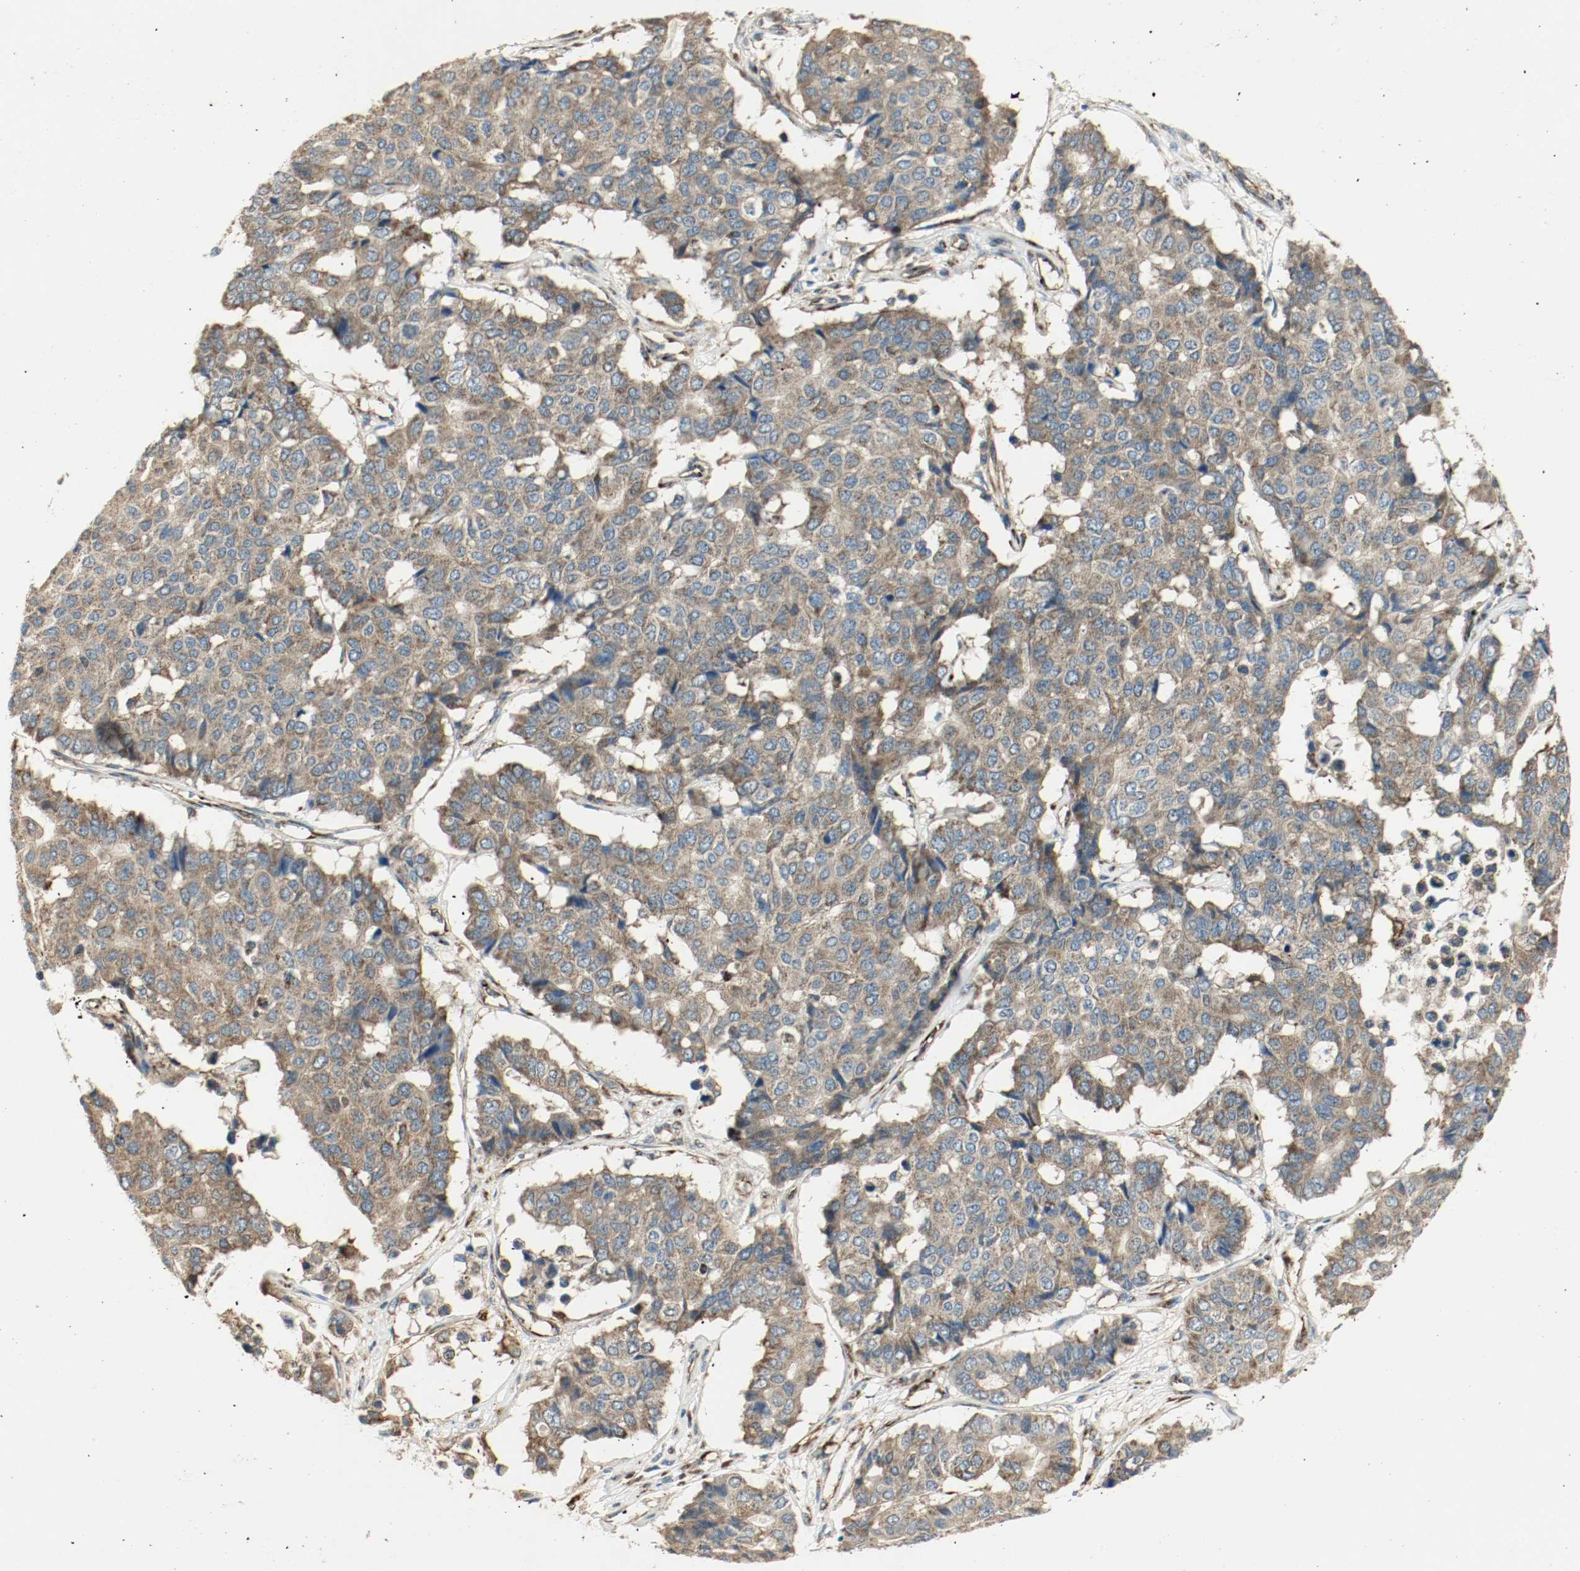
{"staining": {"intensity": "strong", "quantity": ">75%", "location": "cytoplasmic/membranous"}, "tissue": "pancreatic cancer", "cell_type": "Tumor cells", "image_type": "cancer", "snomed": [{"axis": "morphology", "description": "Adenocarcinoma, NOS"}, {"axis": "topography", "description": "Pancreas"}], "caption": "DAB (3,3'-diaminobenzidine) immunohistochemical staining of human adenocarcinoma (pancreatic) shows strong cytoplasmic/membranous protein staining in approximately >75% of tumor cells.", "gene": "PLCG1", "patient": {"sex": "male", "age": 50}}